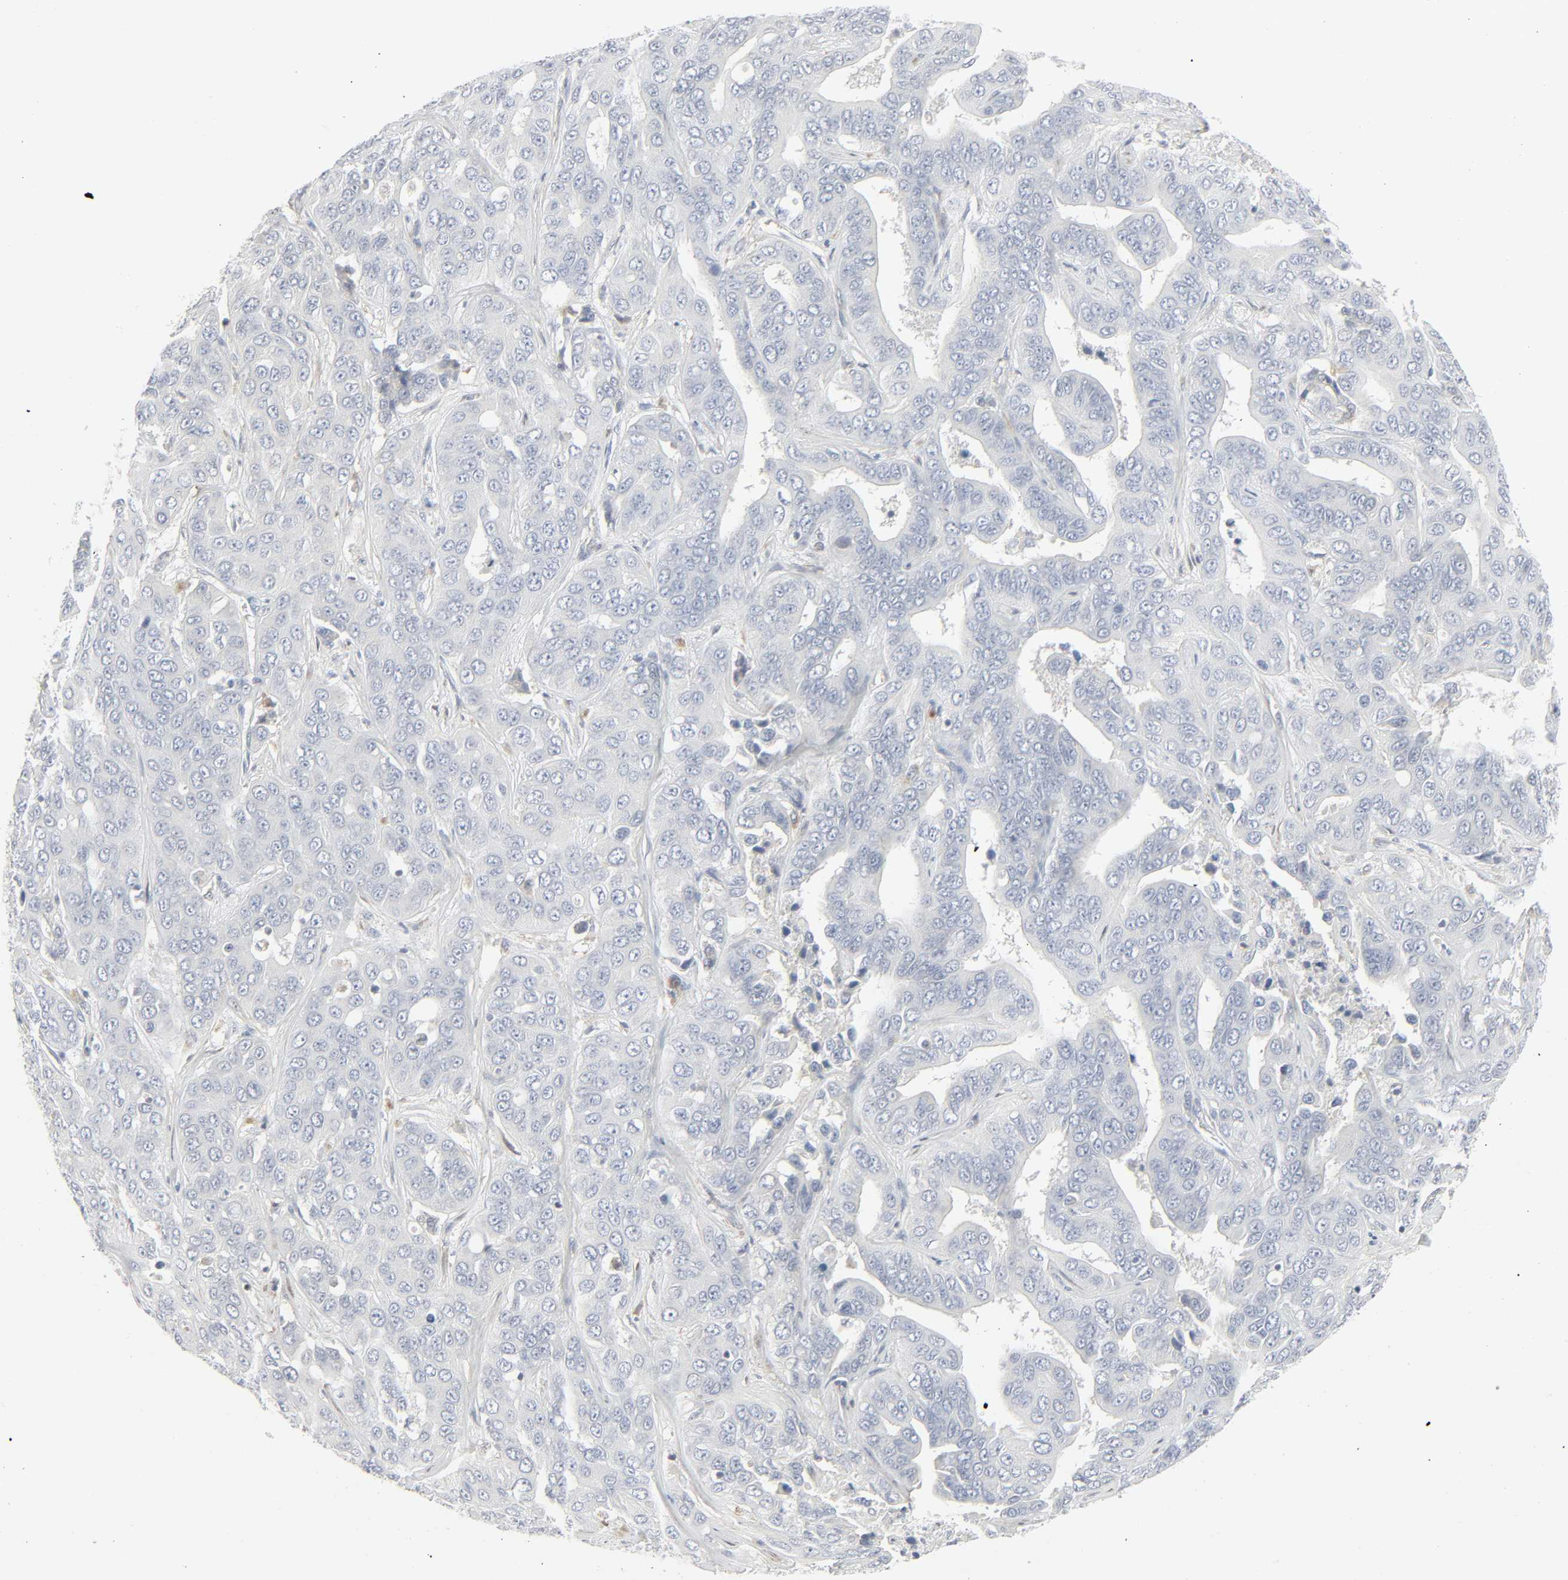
{"staining": {"intensity": "negative", "quantity": "none", "location": "none"}, "tissue": "liver cancer", "cell_type": "Tumor cells", "image_type": "cancer", "snomed": [{"axis": "morphology", "description": "Cholangiocarcinoma"}, {"axis": "topography", "description": "Liver"}], "caption": "An immunohistochemistry (IHC) histopathology image of liver cancer (cholangiocarcinoma) is shown. There is no staining in tumor cells of liver cancer (cholangiocarcinoma).", "gene": "ZBTB16", "patient": {"sex": "female", "age": 52}}